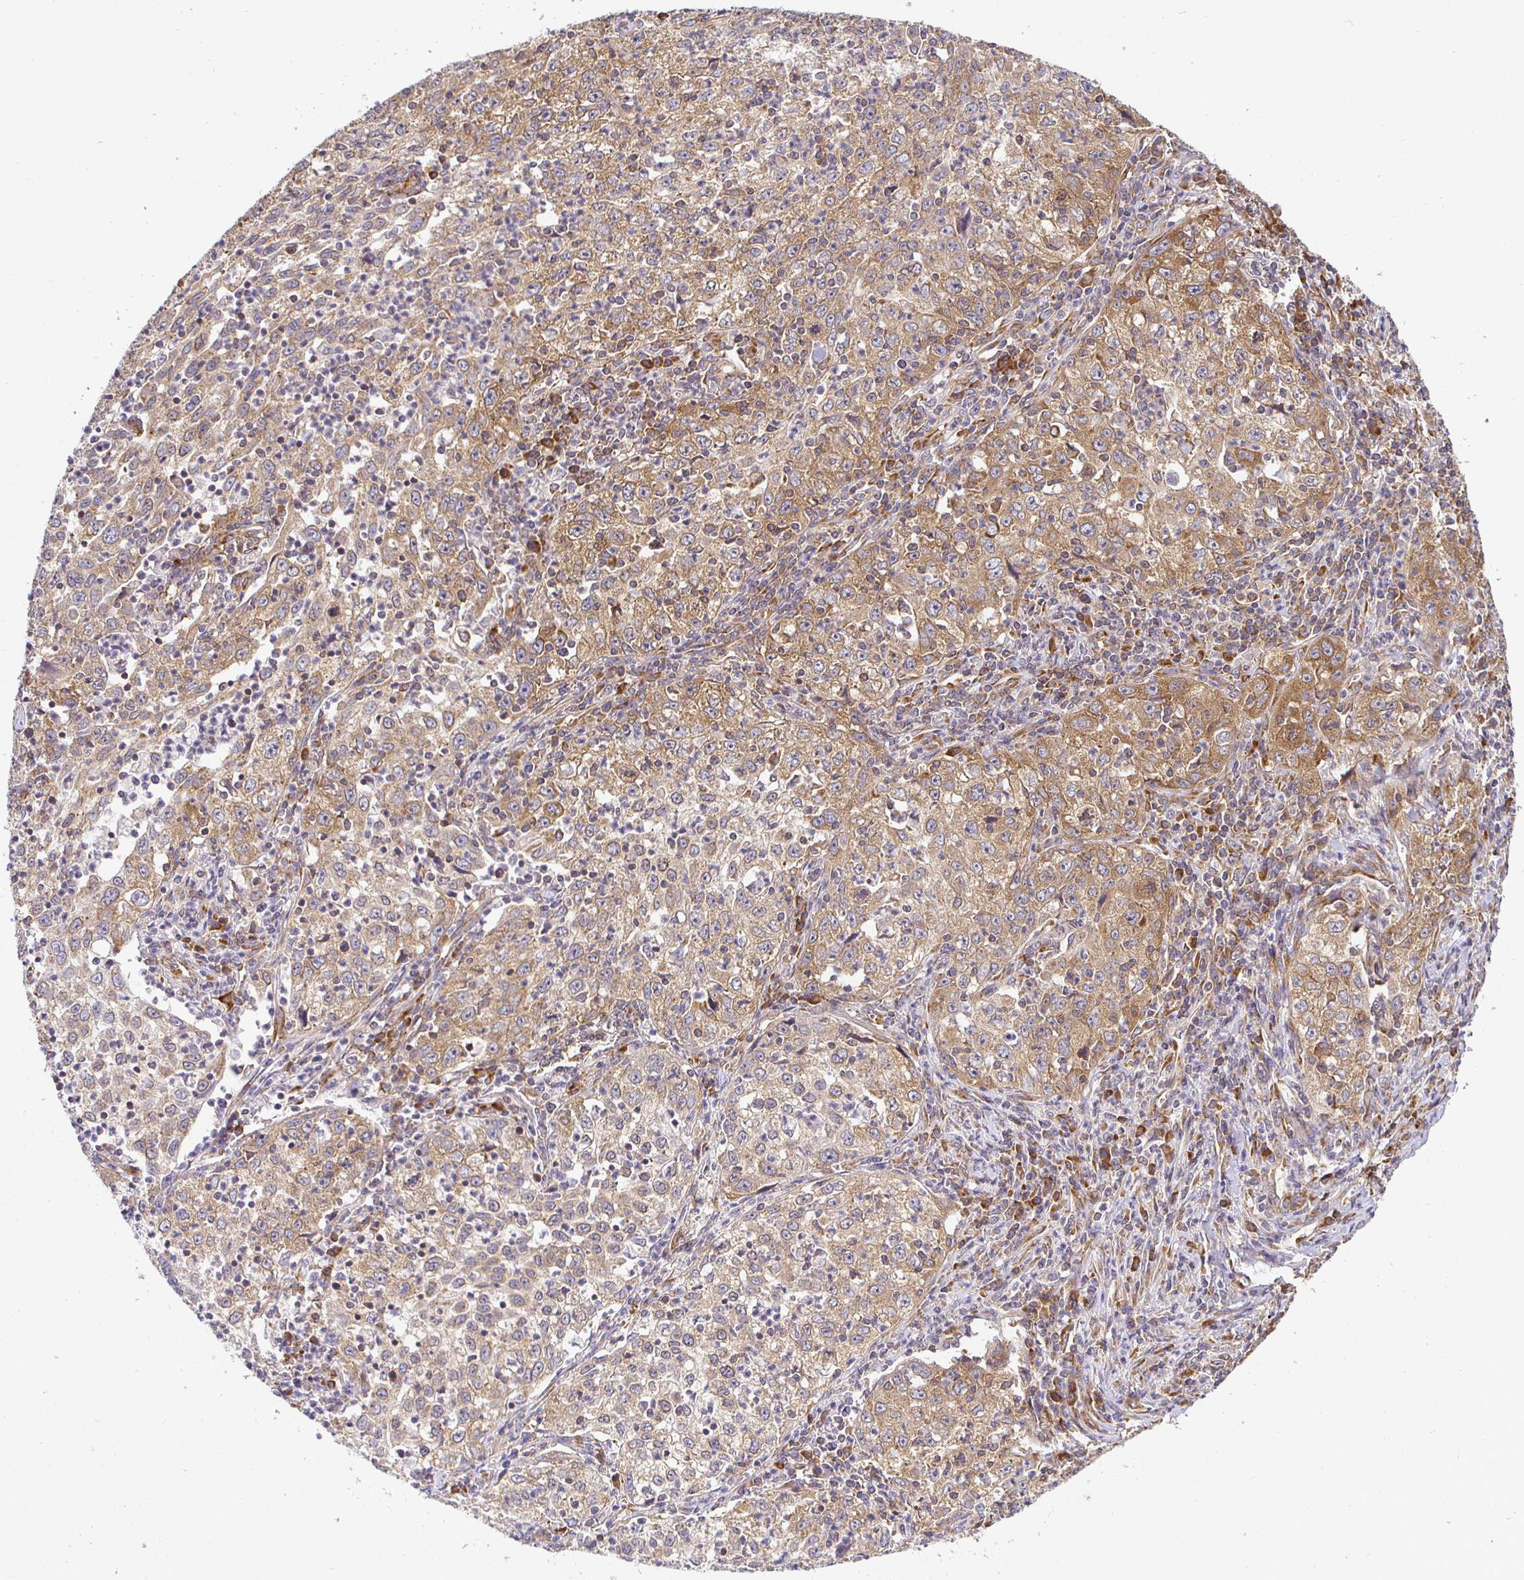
{"staining": {"intensity": "moderate", "quantity": ">75%", "location": "cytoplasmic/membranous"}, "tissue": "lung cancer", "cell_type": "Tumor cells", "image_type": "cancer", "snomed": [{"axis": "morphology", "description": "Squamous cell carcinoma, NOS"}, {"axis": "topography", "description": "Lung"}], "caption": "Lung cancer stained with immunohistochemistry (IHC) reveals moderate cytoplasmic/membranous staining in about >75% of tumor cells. (Brightfield microscopy of DAB IHC at high magnification).", "gene": "IRAK1", "patient": {"sex": "male", "age": 71}}